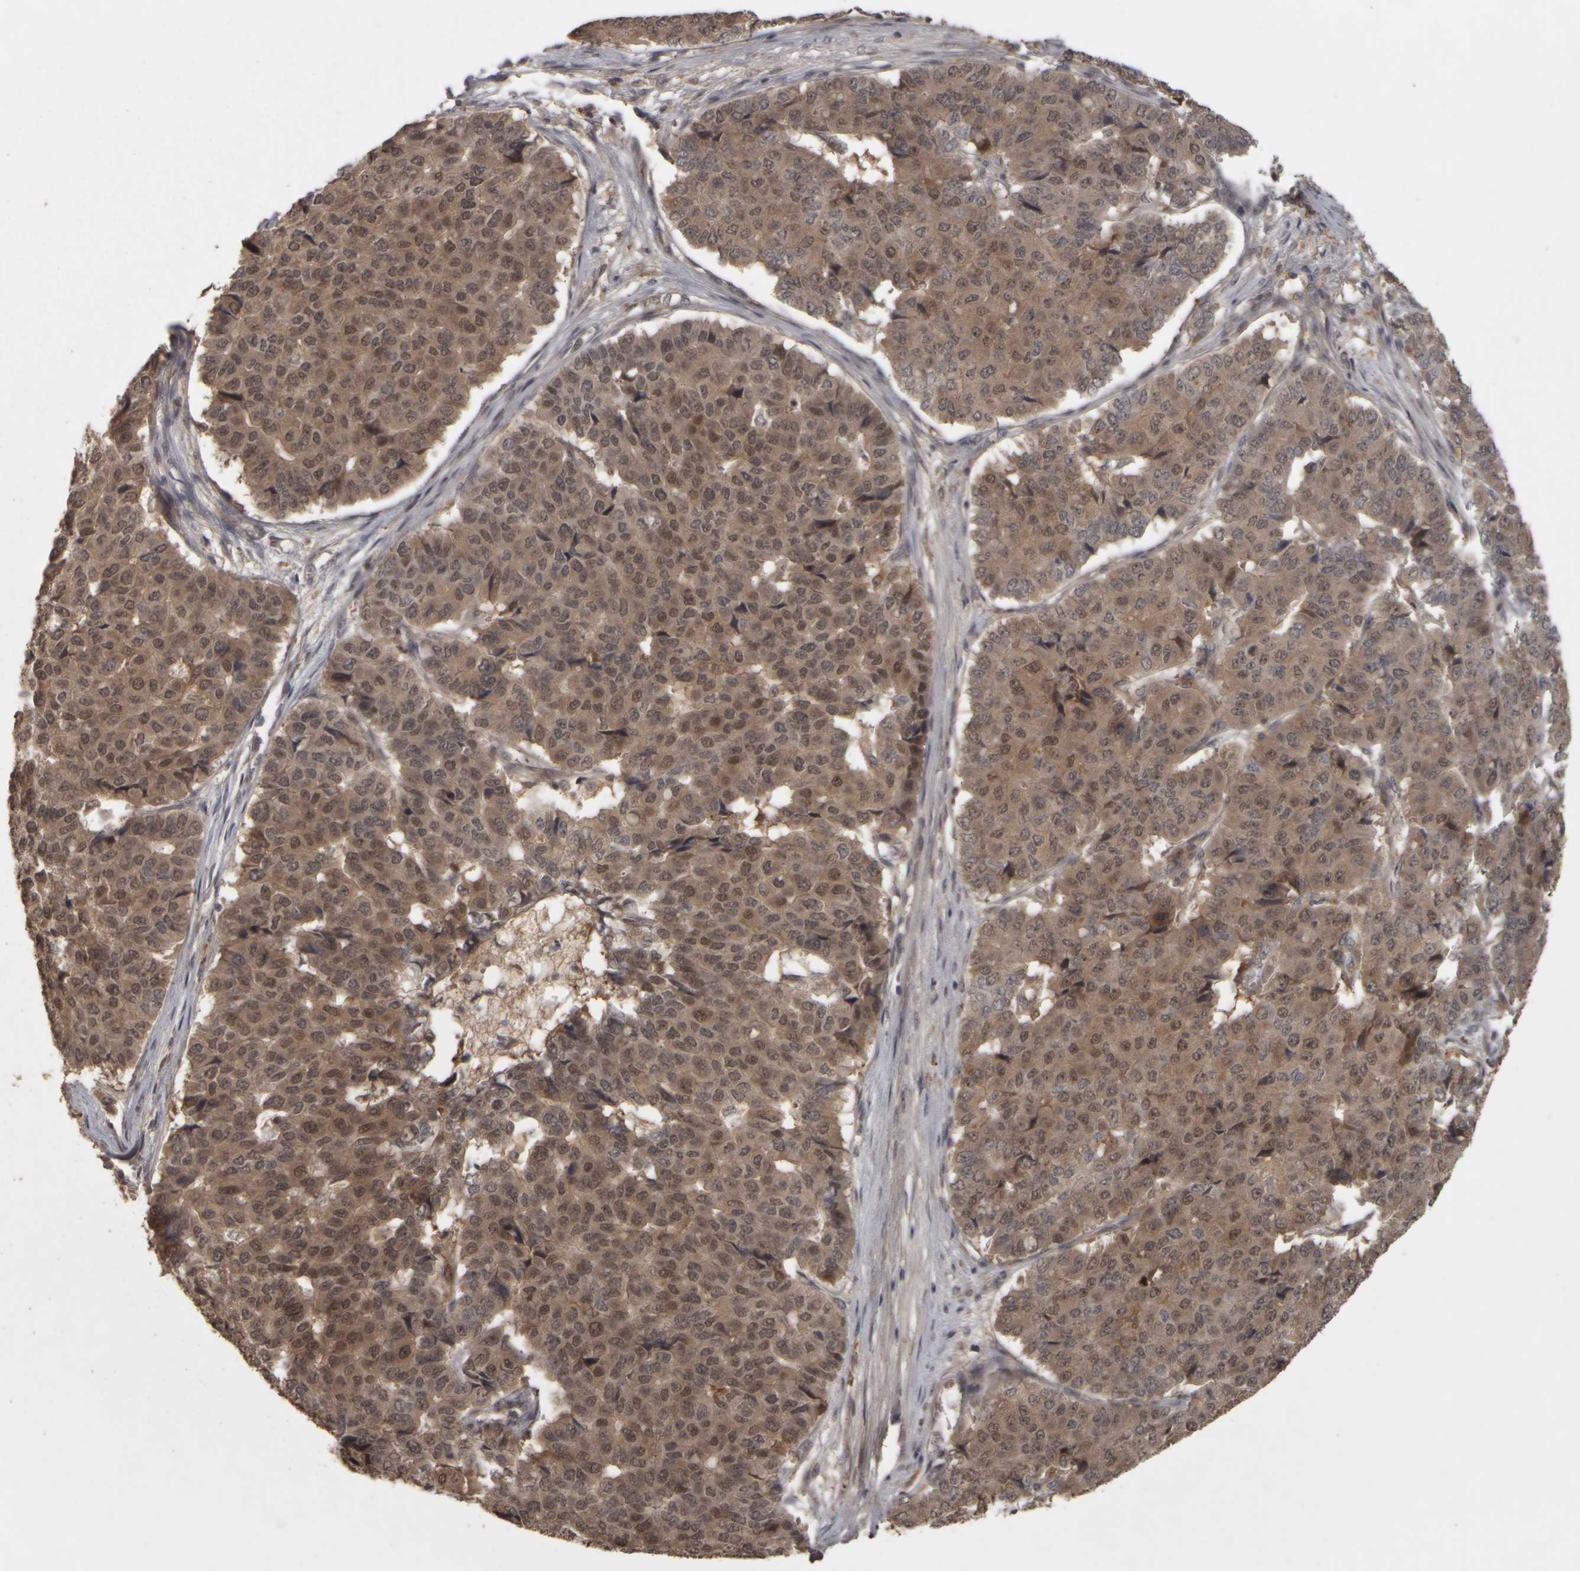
{"staining": {"intensity": "weak", "quantity": ">75%", "location": "cytoplasmic/membranous,nuclear"}, "tissue": "pancreatic cancer", "cell_type": "Tumor cells", "image_type": "cancer", "snomed": [{"axis": "morphology", "description": "Adenocarcinoma, NOS"}, {"axis": "topography", "description": "Pancreas"}], "caption": "A brown stain labels weak cytoplasmic/membranous and nuclear positivity of a protein in pancreatic cancer (adenocarcinoma) tumor cells. Nuclei are stained in blue.", "gene": "ACO1", "patient": {"sex": "male", "age": 50}}